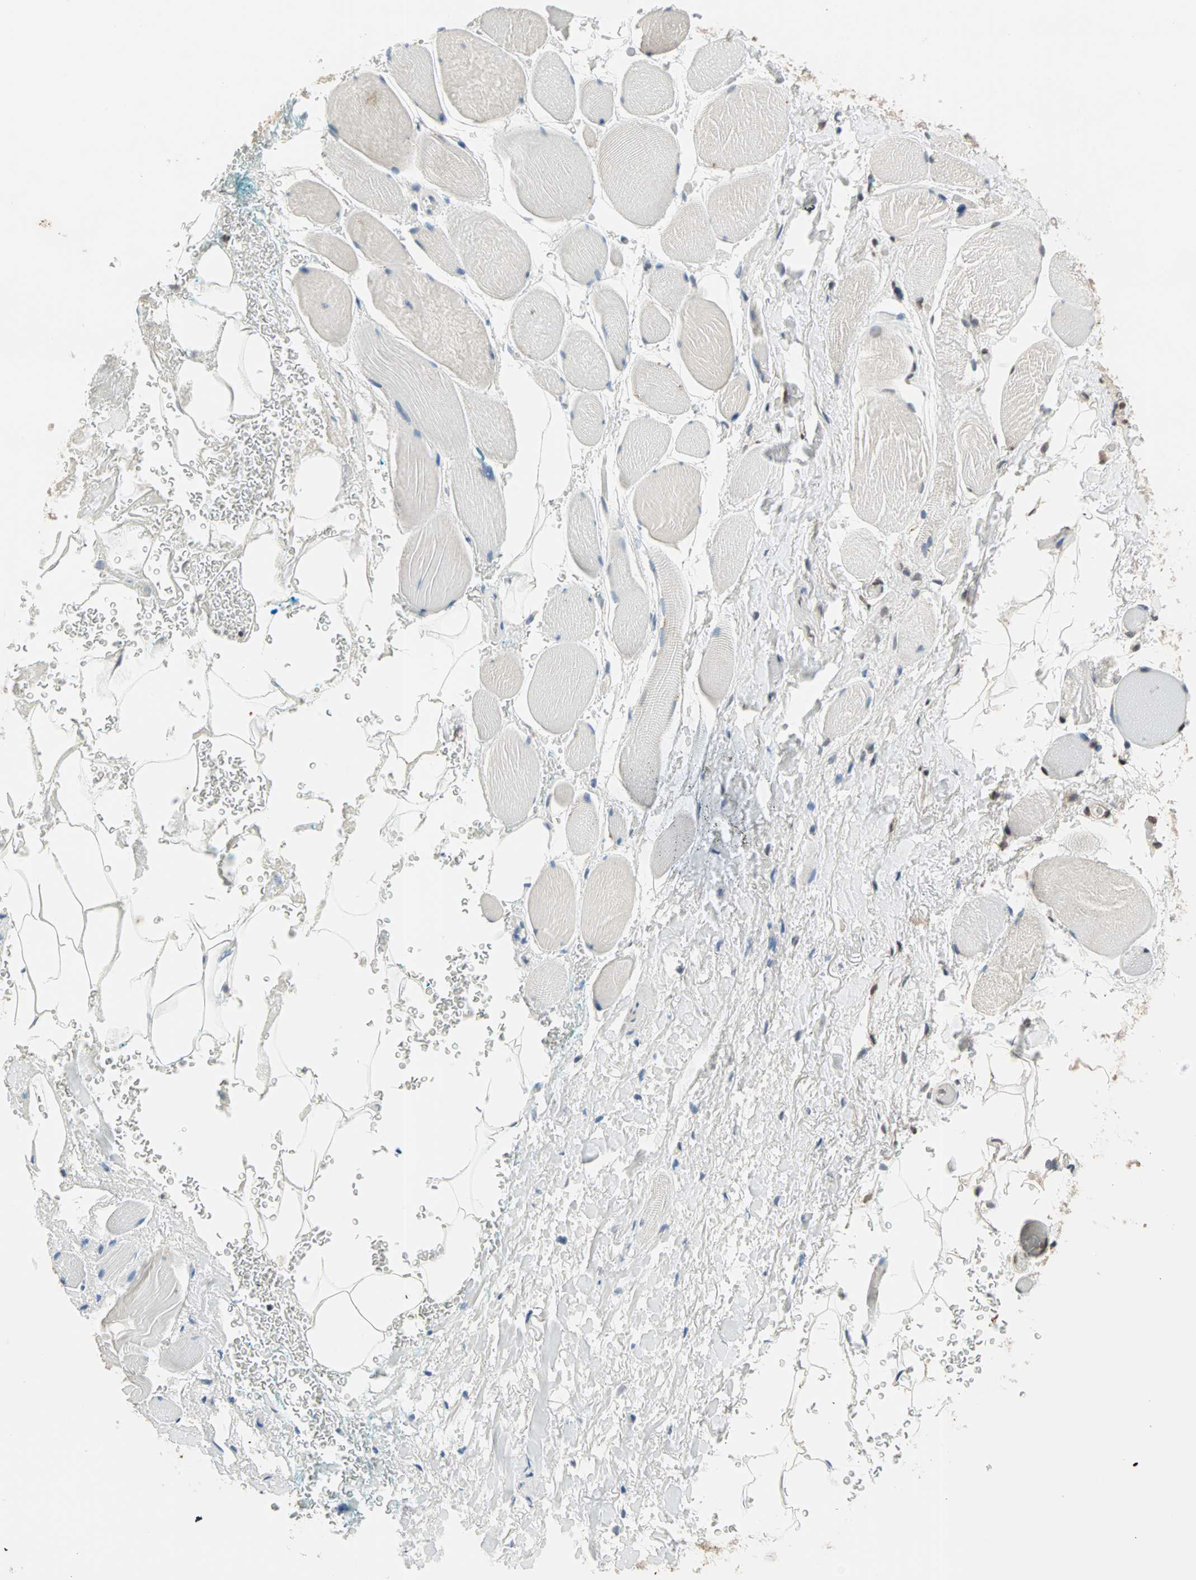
{"staining": {"intensity": "moderate", "quantity": "25%-75%", "location": "nuclear"}, "tissue": "adipose tissue", "cell_type": "Adipocytes", "image_type": "normal", "snomed": [{"axis": "morphology", "description": "Normal tissue, NOS"}, {"axis": "topography", "description": "Soft tissue"}, {"axis": "topography", "description": "Peripheral nerve tissue"}], "caption": "A micrograph of human adipose tissue stained for a protein exhibits moderate nuclear brown staining in adipocytes.", "gene": "DAZAP1", "patient": {"sex": "female", "age": 71}}